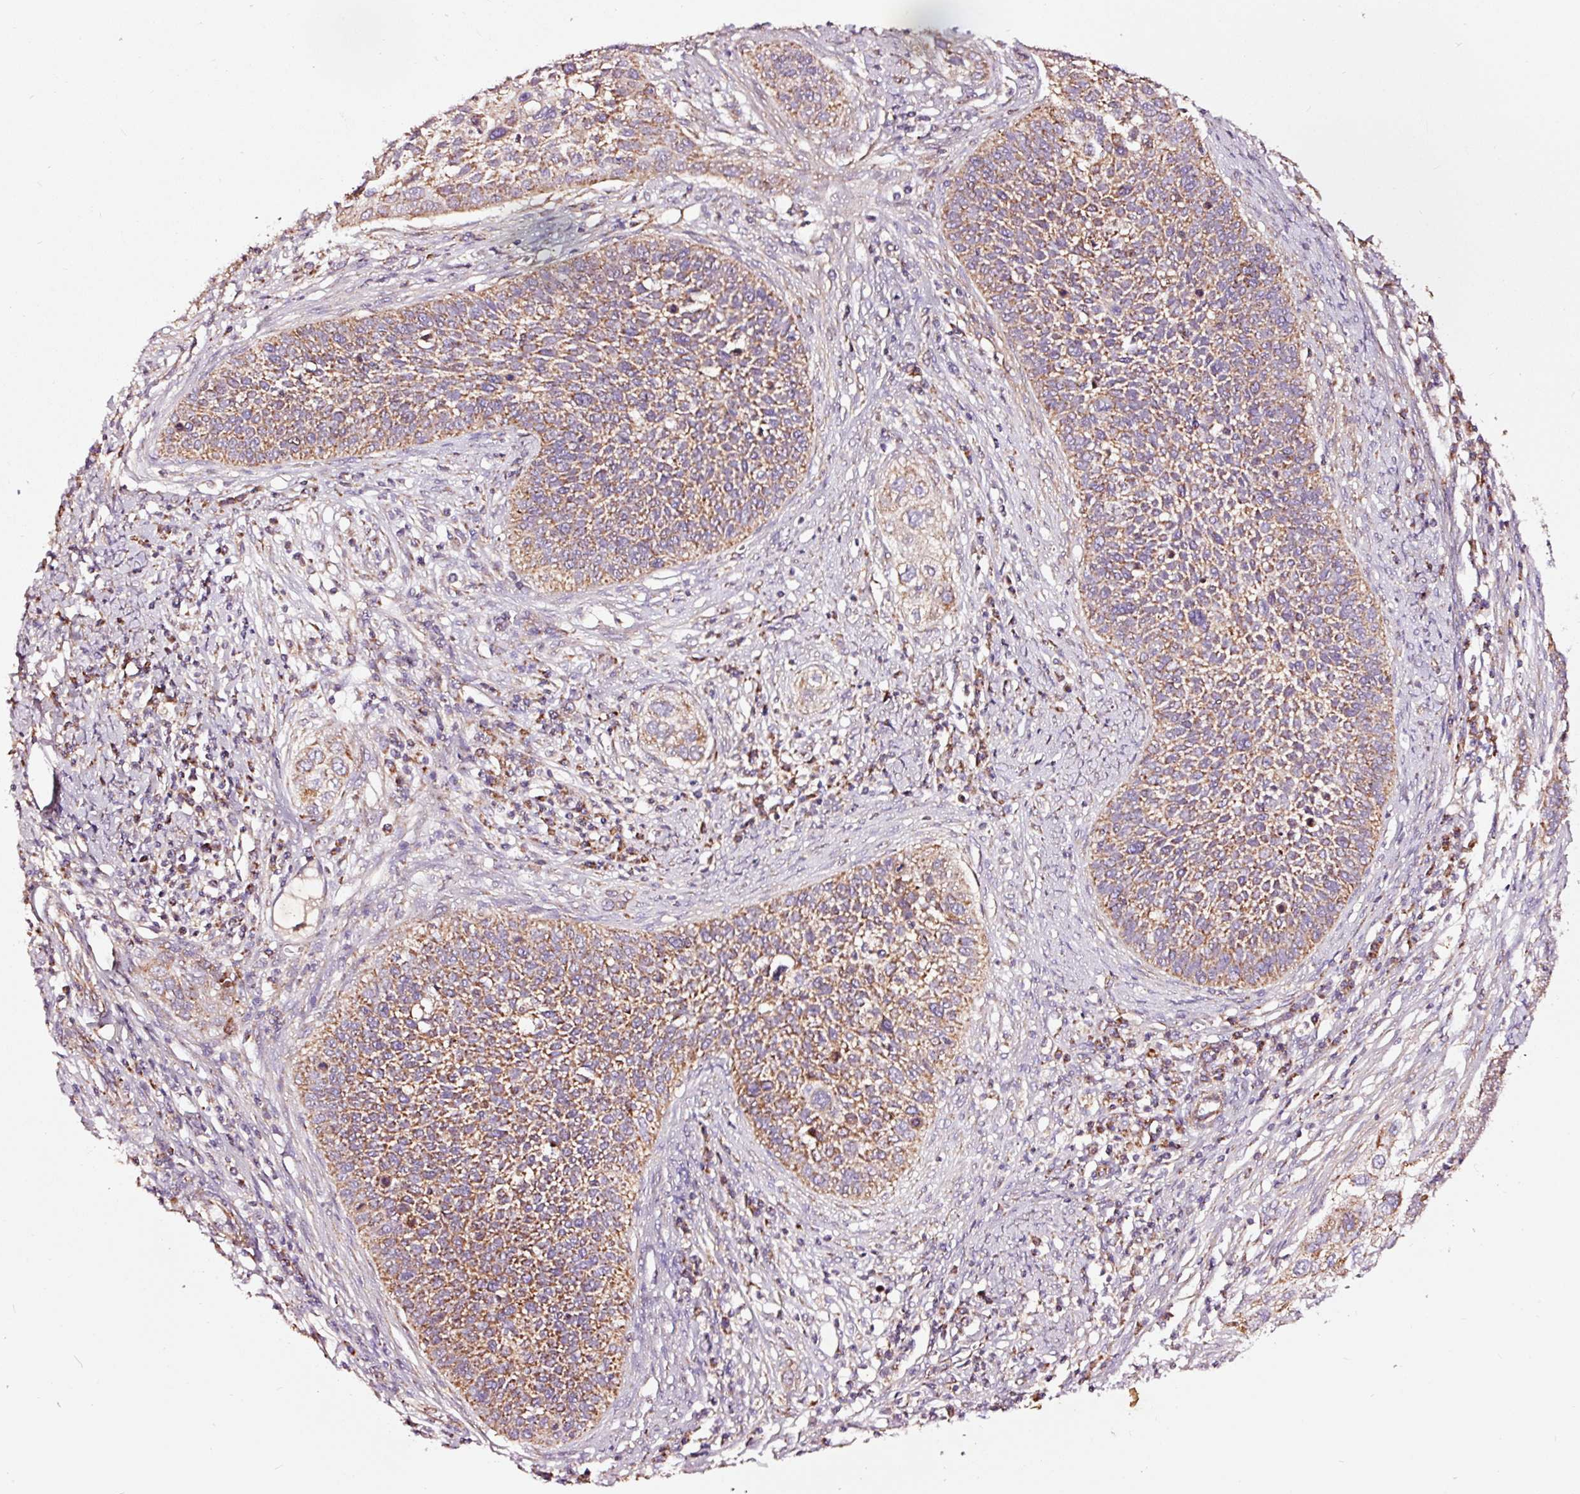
{"staining": {"intensity": "strong", "quantity": "25%-75%", "location": "cytoplasmic/membranous"}, "tissue": "cervical cancer", "cell_type": "Tumor cells", "image_type": "cancer", "snomed": [{"axis": "morphology", "description": "Squamous cell carcinoma, NOS"}, {"axis": "topography", "description": "Cervix"}], "caption": "Squamous cell carcinoma (cervical) stained with DAB (3,3'-diaminobenzidine) immunohistochemistry (IHC) shows high levels of strong cytoplasmic/membranous staining in approximately 25%-75% of tumor cells.", "gene": "TPM1", "patient": {"sex": "female", "age": 34}}